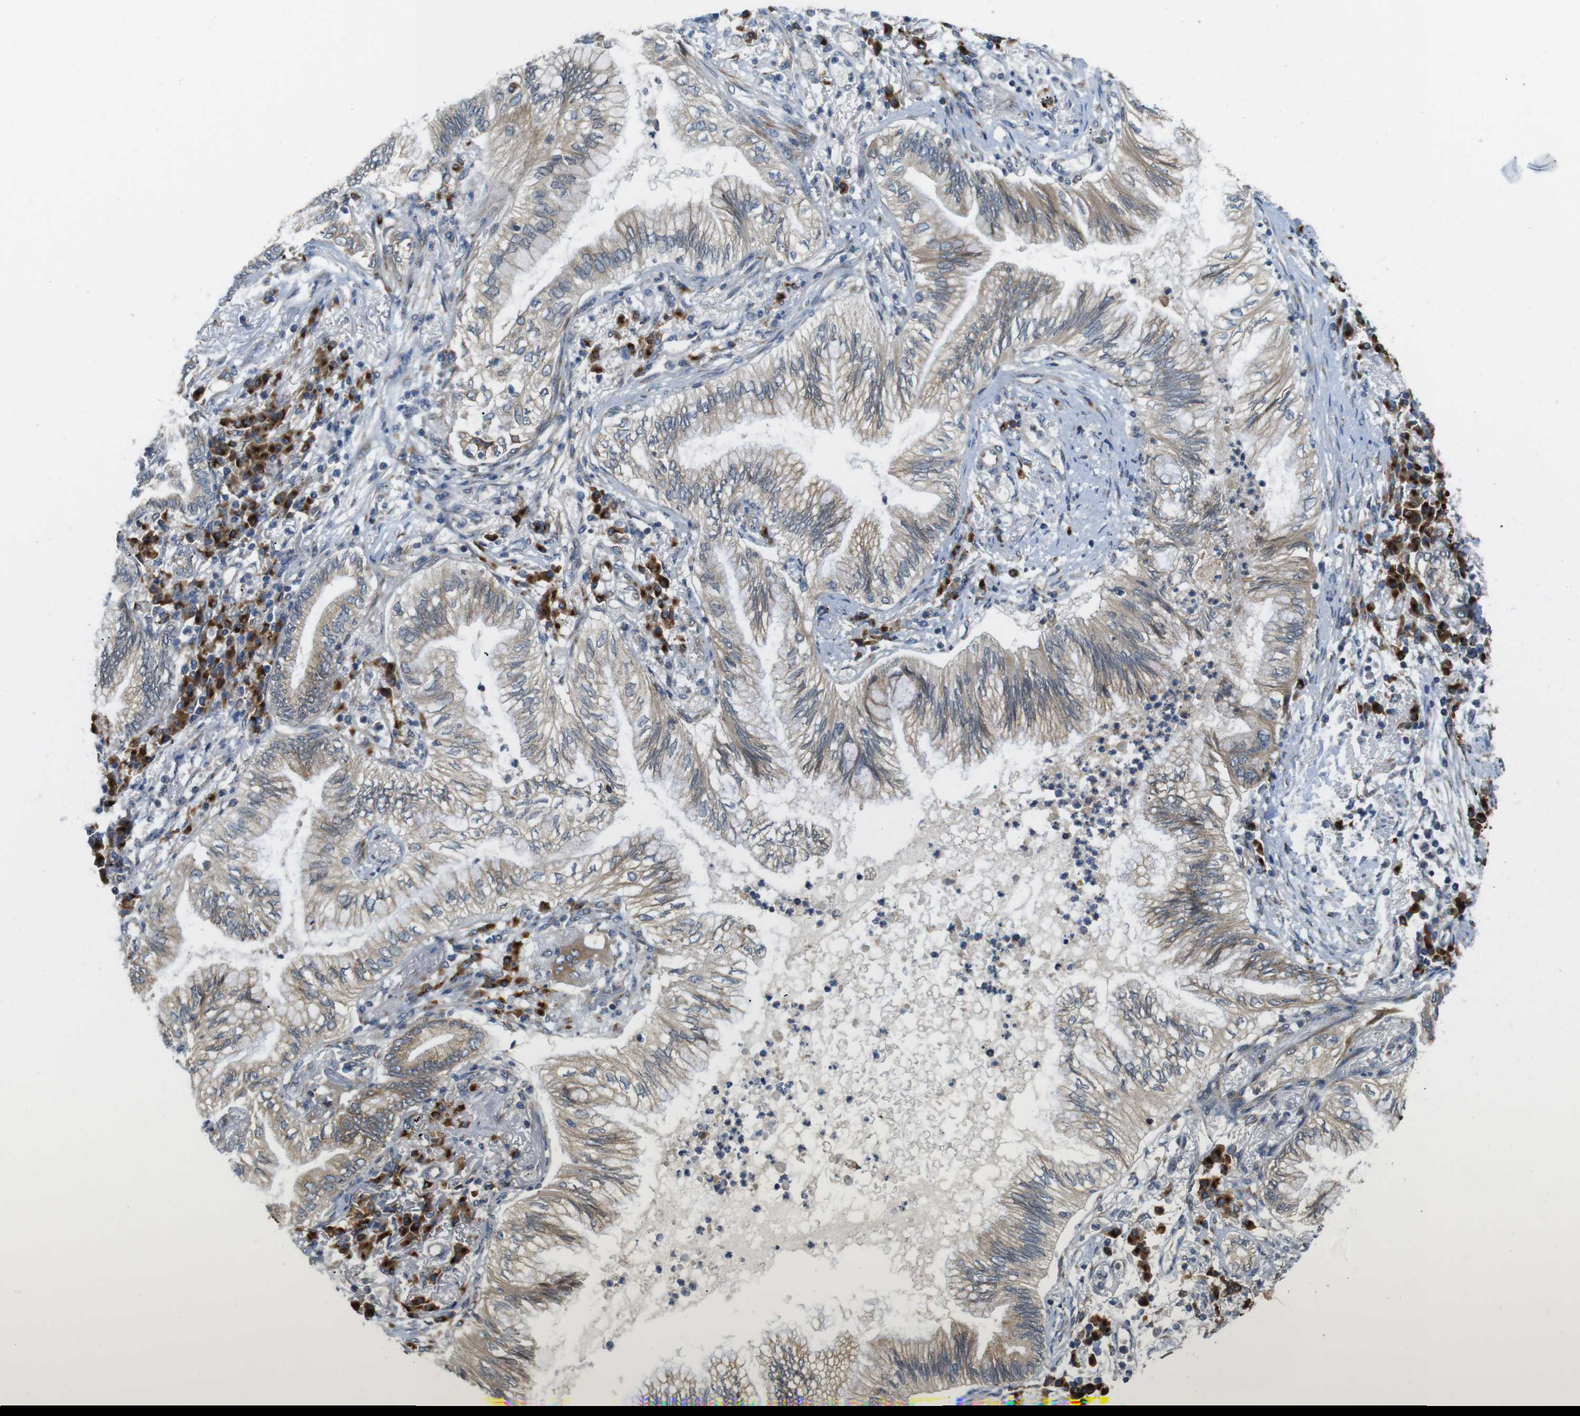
{"staining": {"intensity": "weak", "quantity": ">75%", "location": "cytoplasmic/membranous"}, "tissue": "lung cancer", "cell_type": "Tumor cells", "image_type": "cancer", "snomed": [{"axis": "morphology", "description": "Normal tissue, NOS"}, {"axis": "morphology", "description": "Adenocarcinoma, NOS"}, {"axis": "topography", "description": "Bronchus"}, {"axis": "topography", "description": "Lung"}], "caption": "Protein staining shows weak cytoplasmic/membranous positivity in about >75% of tumor cells in lung adenocarcinoma.", "gene": "TMEM143", "patient": {"sex": "female", "age": 70}}